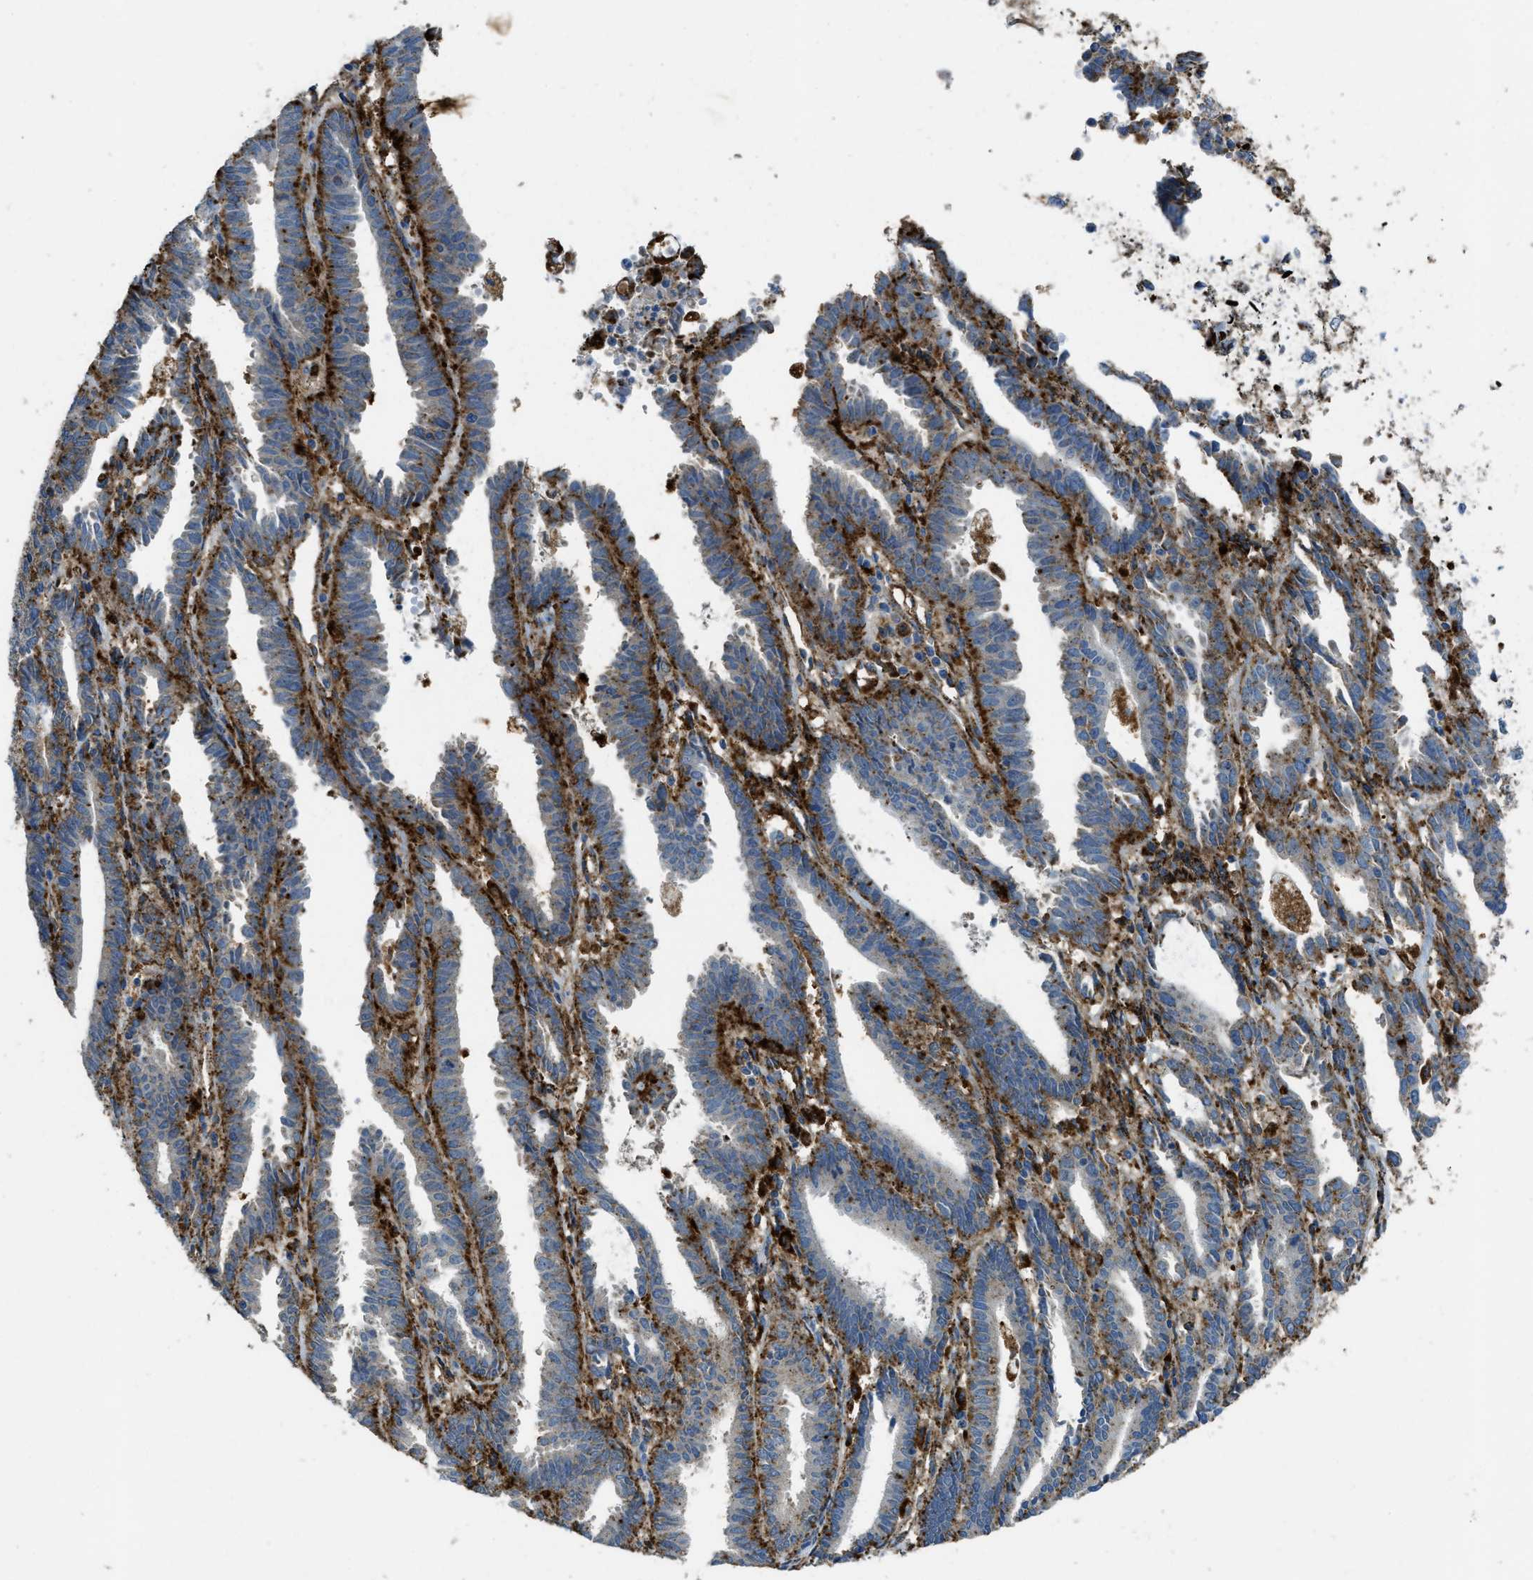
{"staining": {"intensity": "strong", "quantity": ">75%", "location": "cytoplasmic/membranous"}, "tissue": "endometrial cancer", "cell_type": "Tumor cells", "image_type": "cancer", "snomed": [{"axis": "morphology", "description": "Adenocarcinoma, NOS"}, {"axis": "topography", "description": "Uterus"}], "caption": "Adenocarcinoma (endometrial) stained with a protein marker exhibits strong staining in tumor cells.", "gene": "SCARB2", "patient": {"sex": "female", "age": 83}}